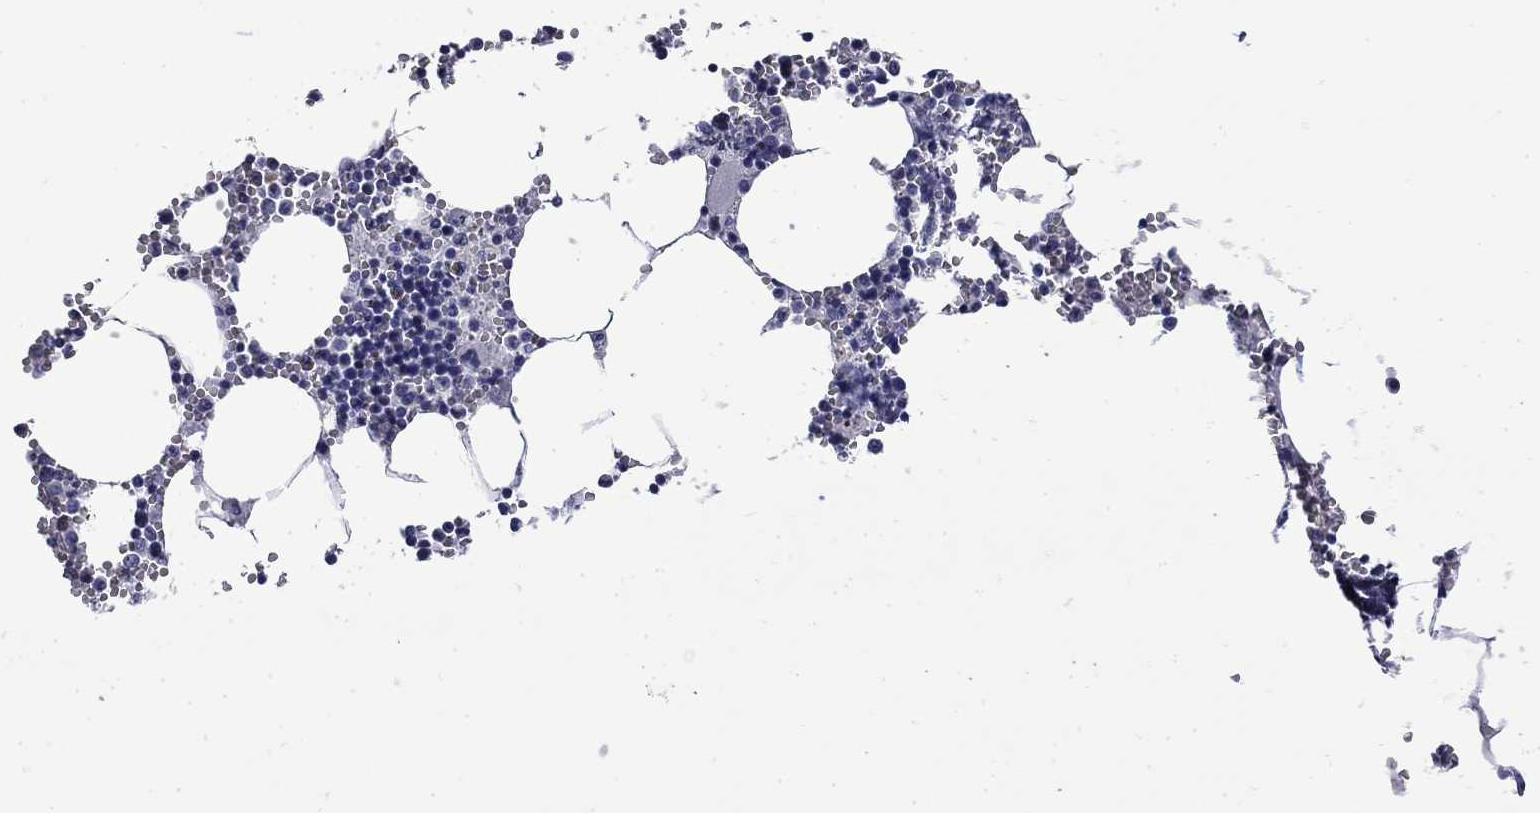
{"staining": {"intensity": "negative", "quantity": "none", "location": "none"}, "tissue": "bone marrow", "cell_type": "Hematopoietic cells", "image_type": "normal", "snomed": [{"axis": "morphology", "description": "Normal tissue, NOS"}, {"axis": "topography", "description": "Bone marrow"}], "caption": "DAB (3,3'-diaminobenzidine) immunohistochemical staining of normal bone marrow reveals no significant expression in hematopoietic cells. (Stains: DAB immunohistochemistry with hematoxylin counter stain, Microscopy: brightfield microscopy at high magnification).", "gene": "MGARP", "patient": {"sex": "male", "age": 54}}